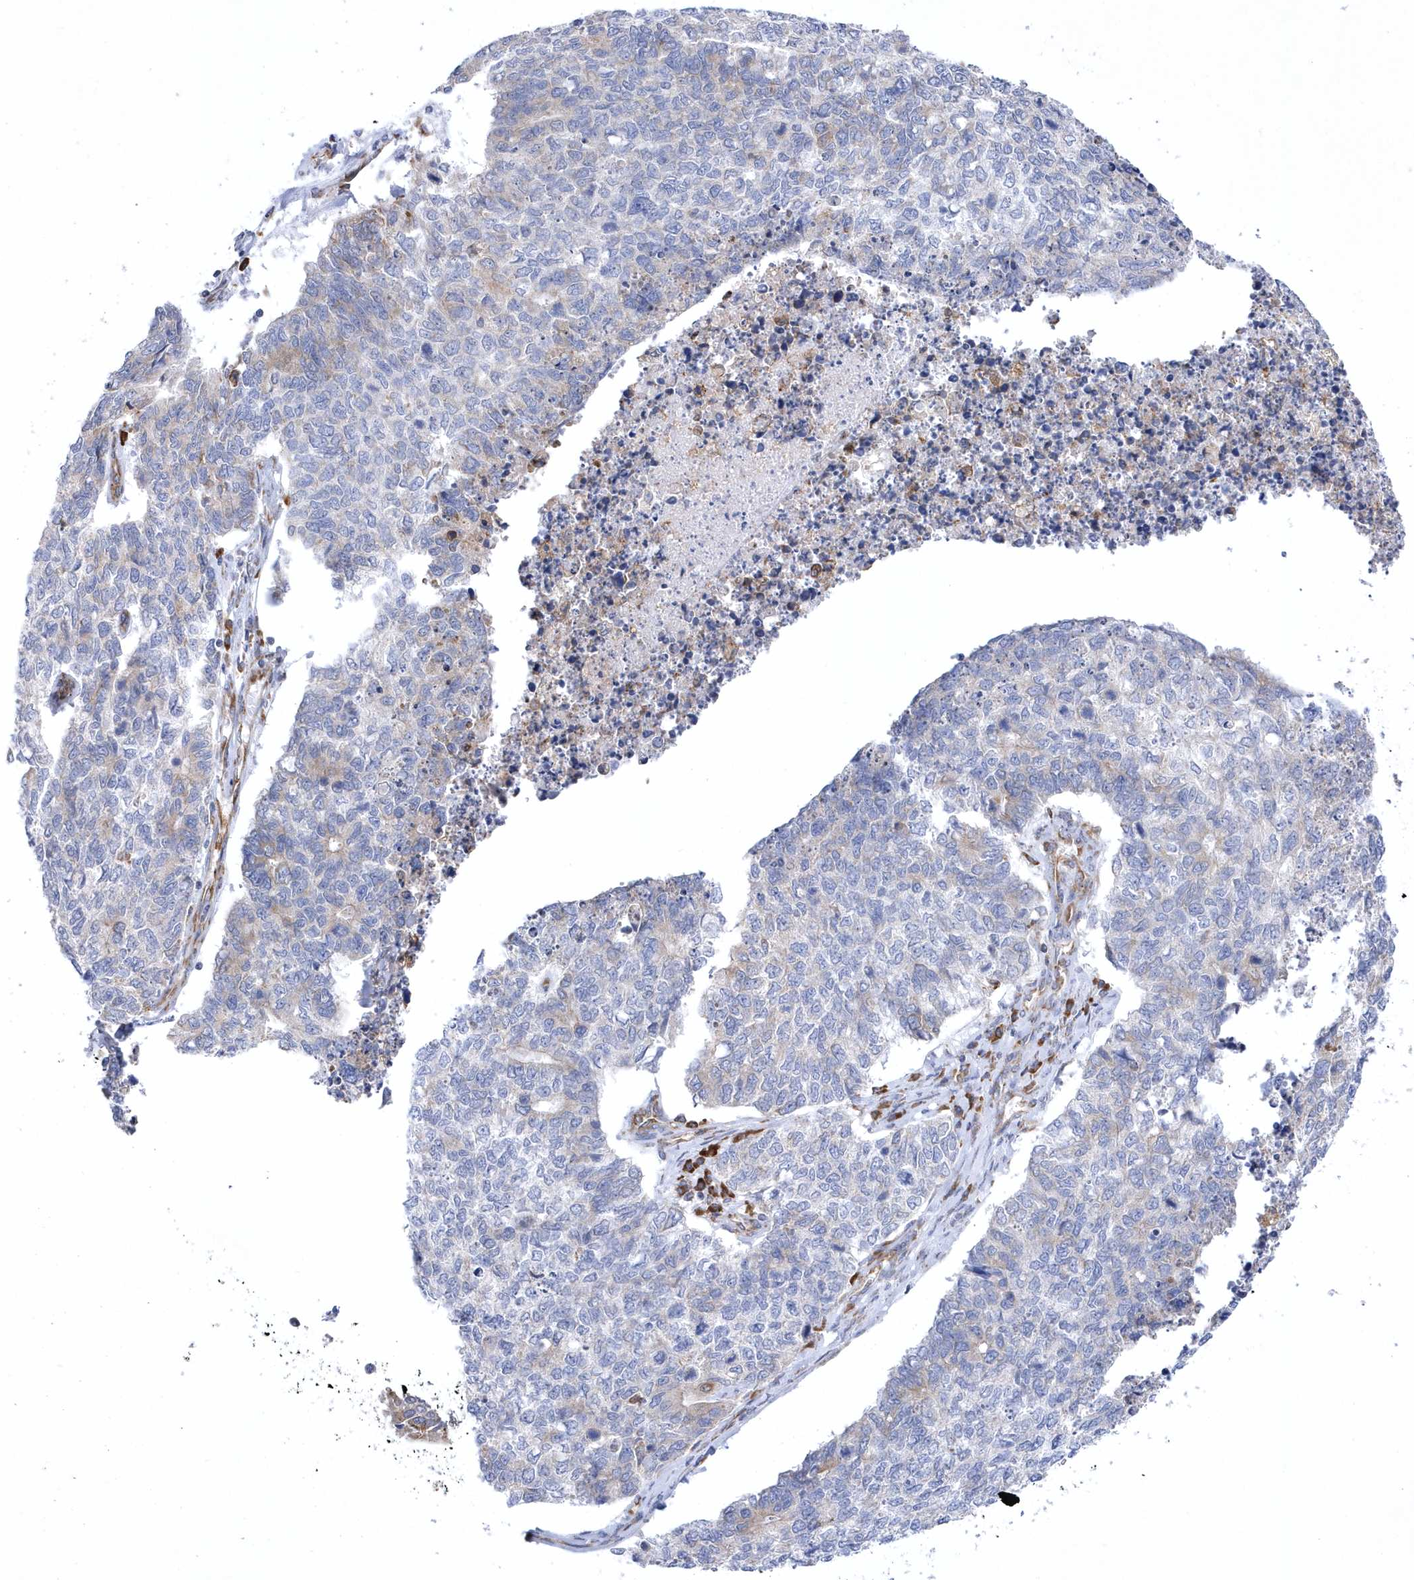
{"staining": {"intensity": "negative", "quantity": "none", "location": "none"}, "tissue": "cervical cancer", "cell_type": "Tumor cells", "image_type": "cancer", "snomed": [{"axis": "morphology", "description": "Squamous cell carcinoma, NOS"}, {"axis": "topography", "description": "Cervix"}], "caption": "An immunohistochemistry (IHC) micrograph of cervical cancer (squamous cell carcinoma) is shown. There is no staining in tumor cells of cervical cancer (squamous cell carcinoma). (DAB (3,3'-diaminobenzidine) IHC, high magnification).", "gene": "MED31", "patient": {"sex": "female", "age": 63}}